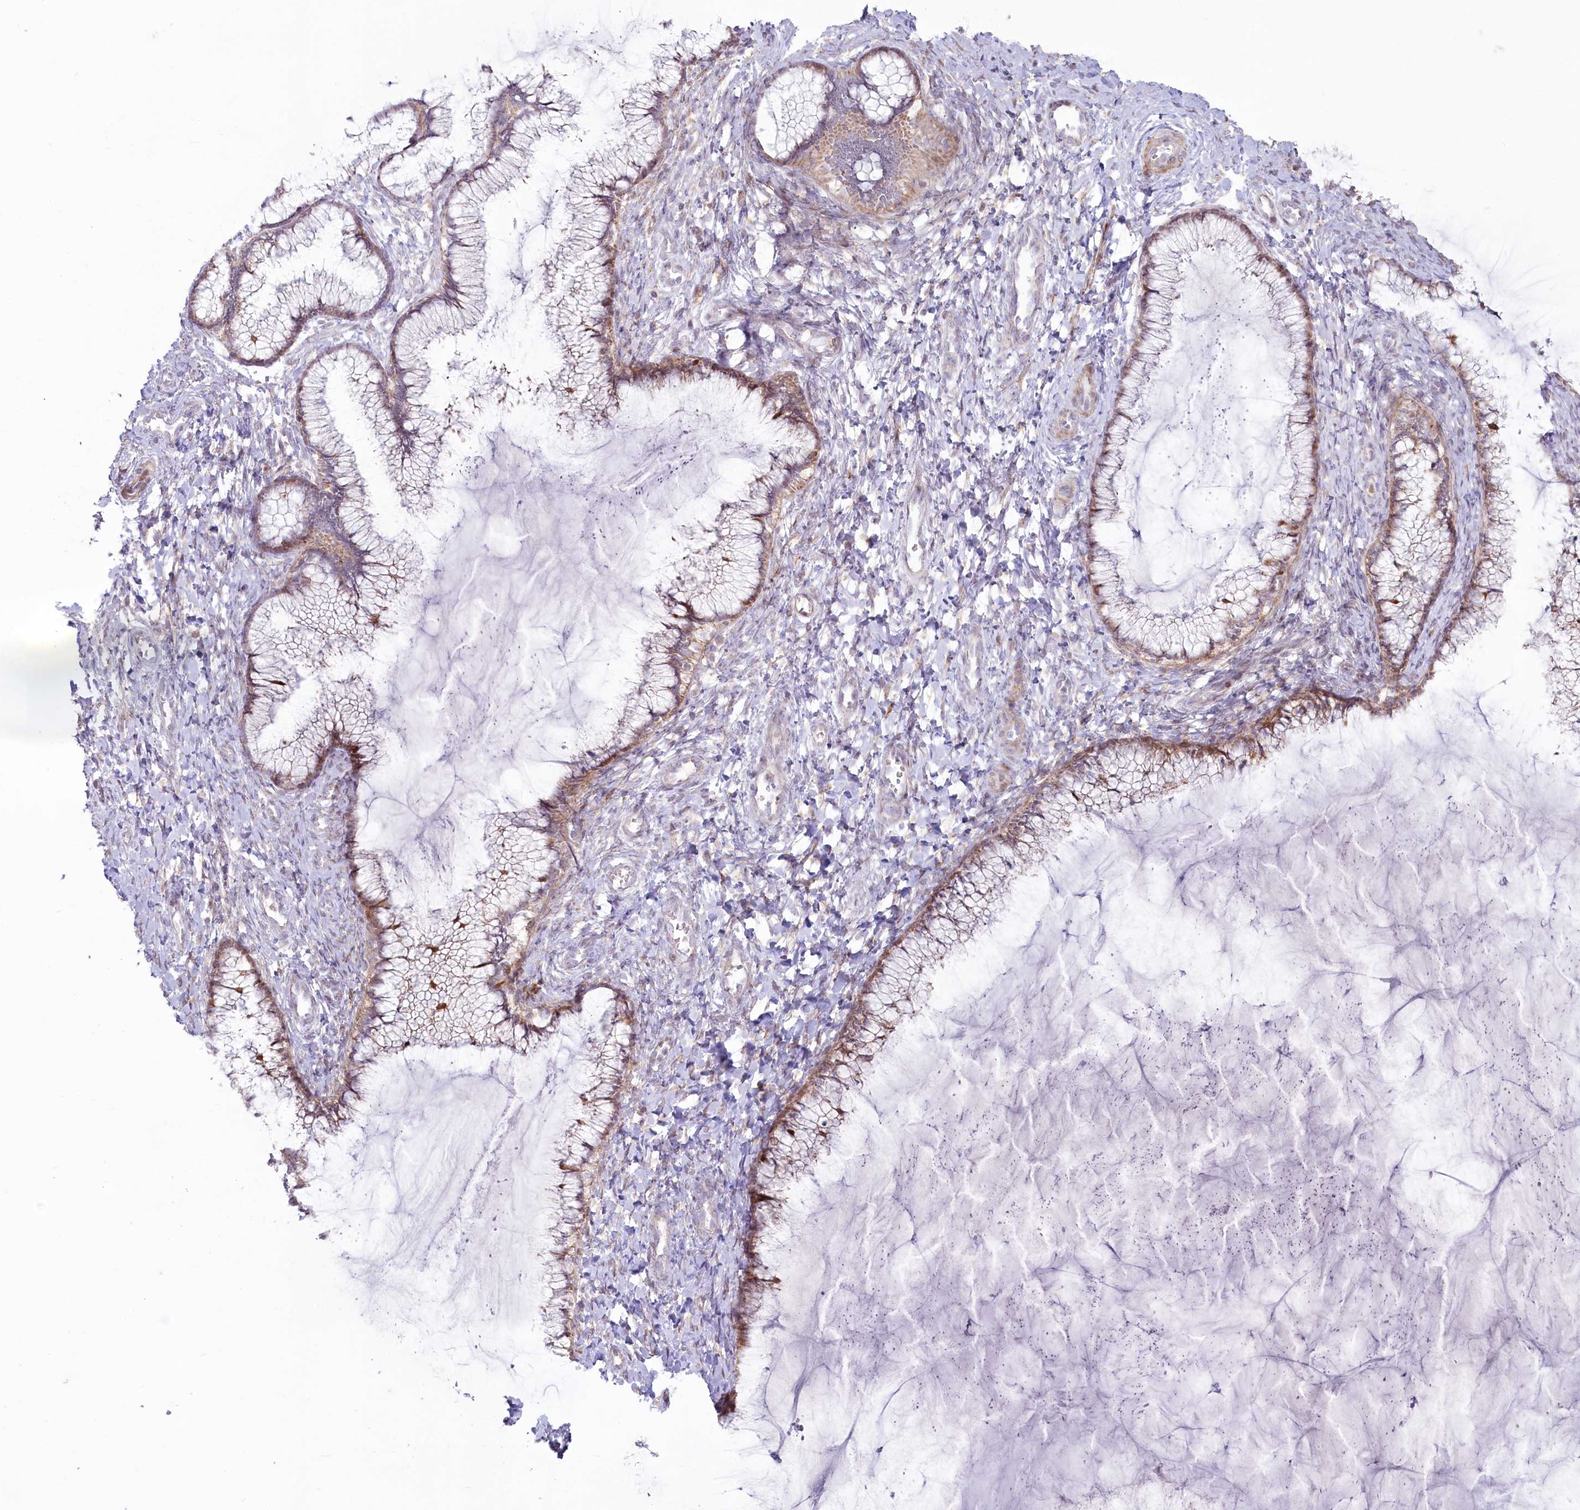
{"staining": {"intensity": "moderate", "quantity": "25%-75%", "location": "cytoplasmic/membranous"}, "tissue": "cervix", "cell_type": "Glandular cells", "image_type": "normal", "snomed": [{"axis": "morphology", "description": "Normal tissue, NOS"}, {"axis": "morphology", "description": "Adenocarcinoma, NOS"}, {"axis": "topography", "description": "Cervix"}], "caption": "Normal cervix displays moderate cytoplasmic/membranous expression in about 25%-75% of glandular cells, visualized by immunohistochemistry.", "gene": "MTG1", "patient": {"sex": "female", "age": 29}}